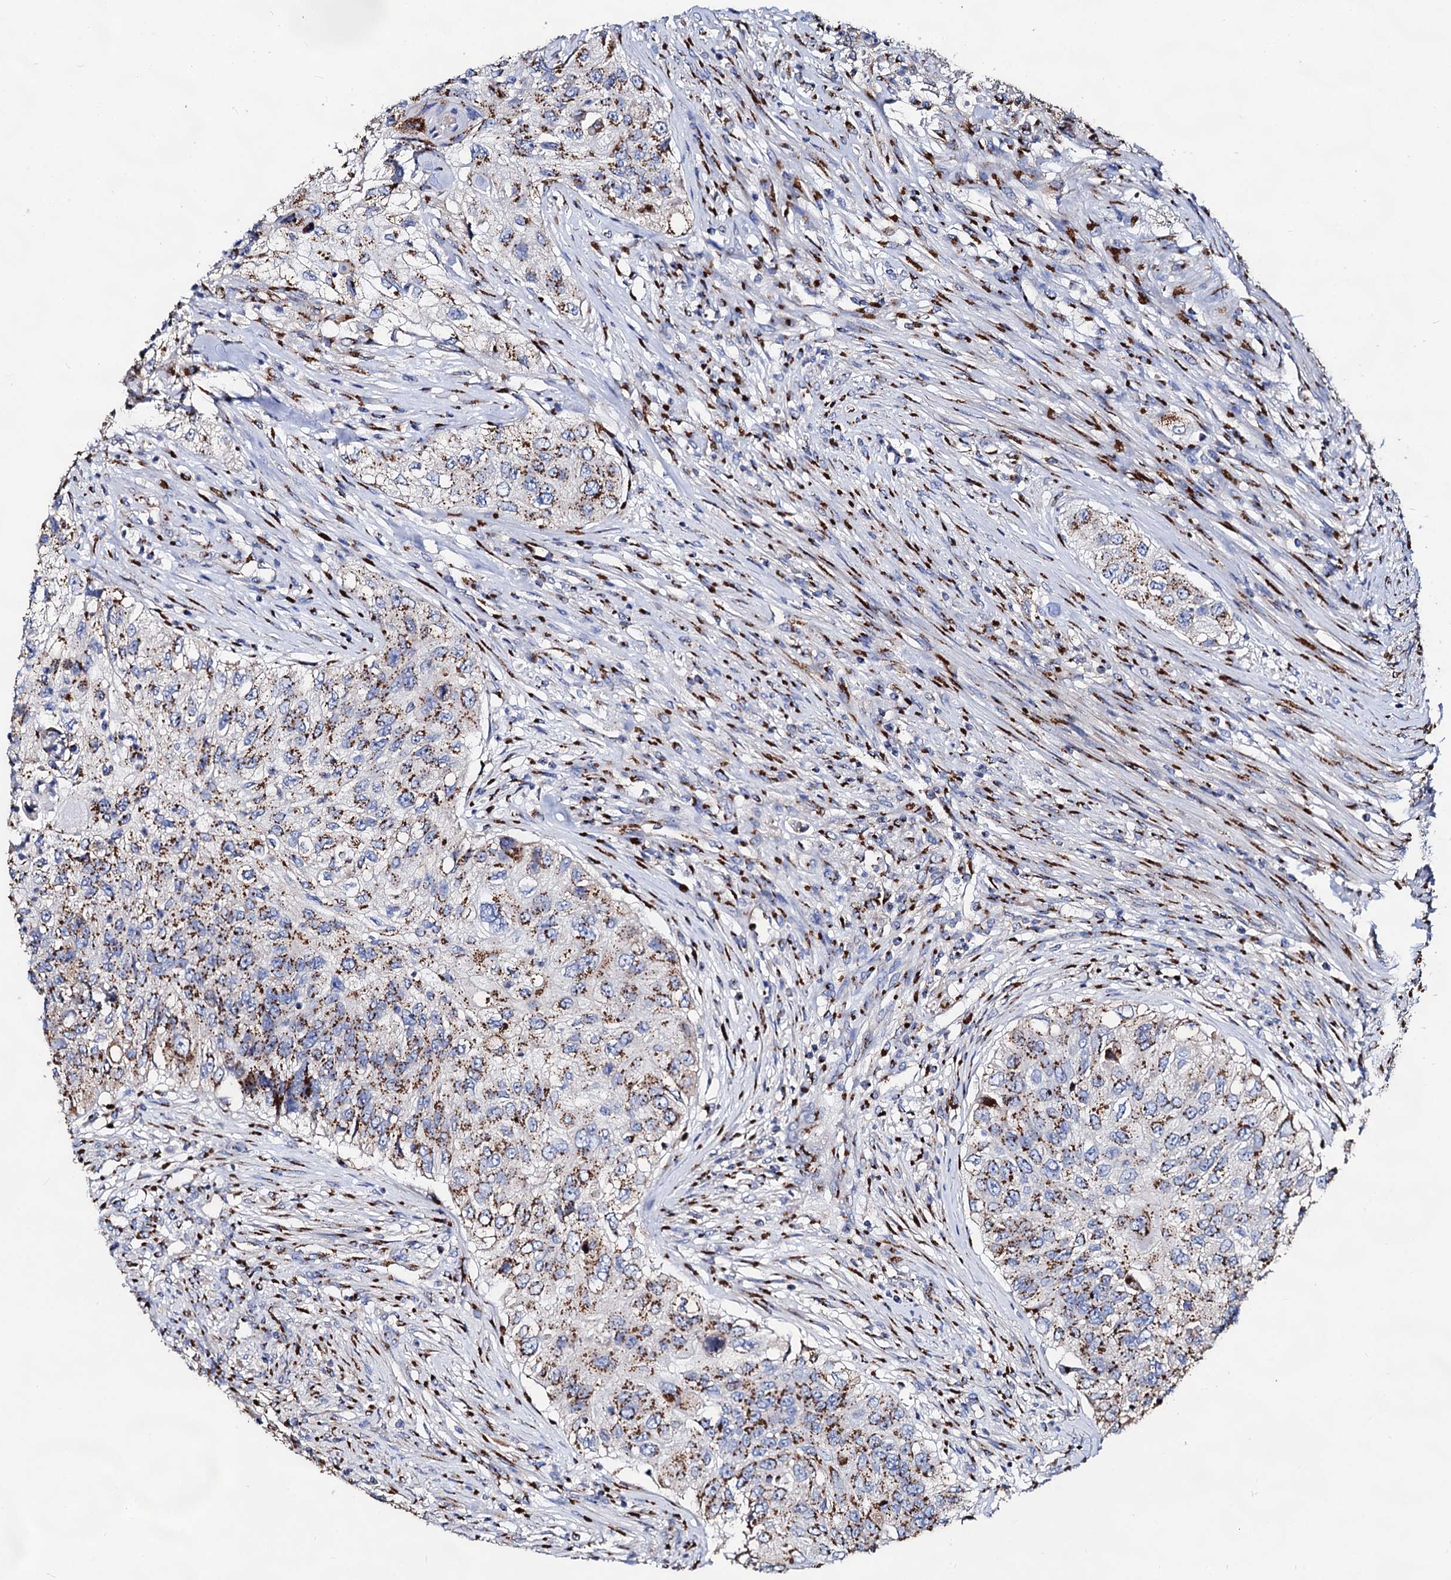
{"staining": {"intensity": "strong", "quantity": ">75%", "location": "cytoplasmic/membranous"}, "tissue": "urothelial cancer", "cell_type": "Tumor cells", "image_type": "cancer", "snomed": [{"axis": "morphology", "description": "Urothelial carcinoma, High grade"}, {"axis": "topography", "description": "Urinary bladder"}], "caption": "IHC (DAB (3,3'-diaminobenzidine)) staining of human urothelial cancer shows strong cytoplasmic/membranous protein positivity in approximately >75% of tumor cells.", "gene": "TM9SF3", "patient": {"sex": "female", "age": 60}}